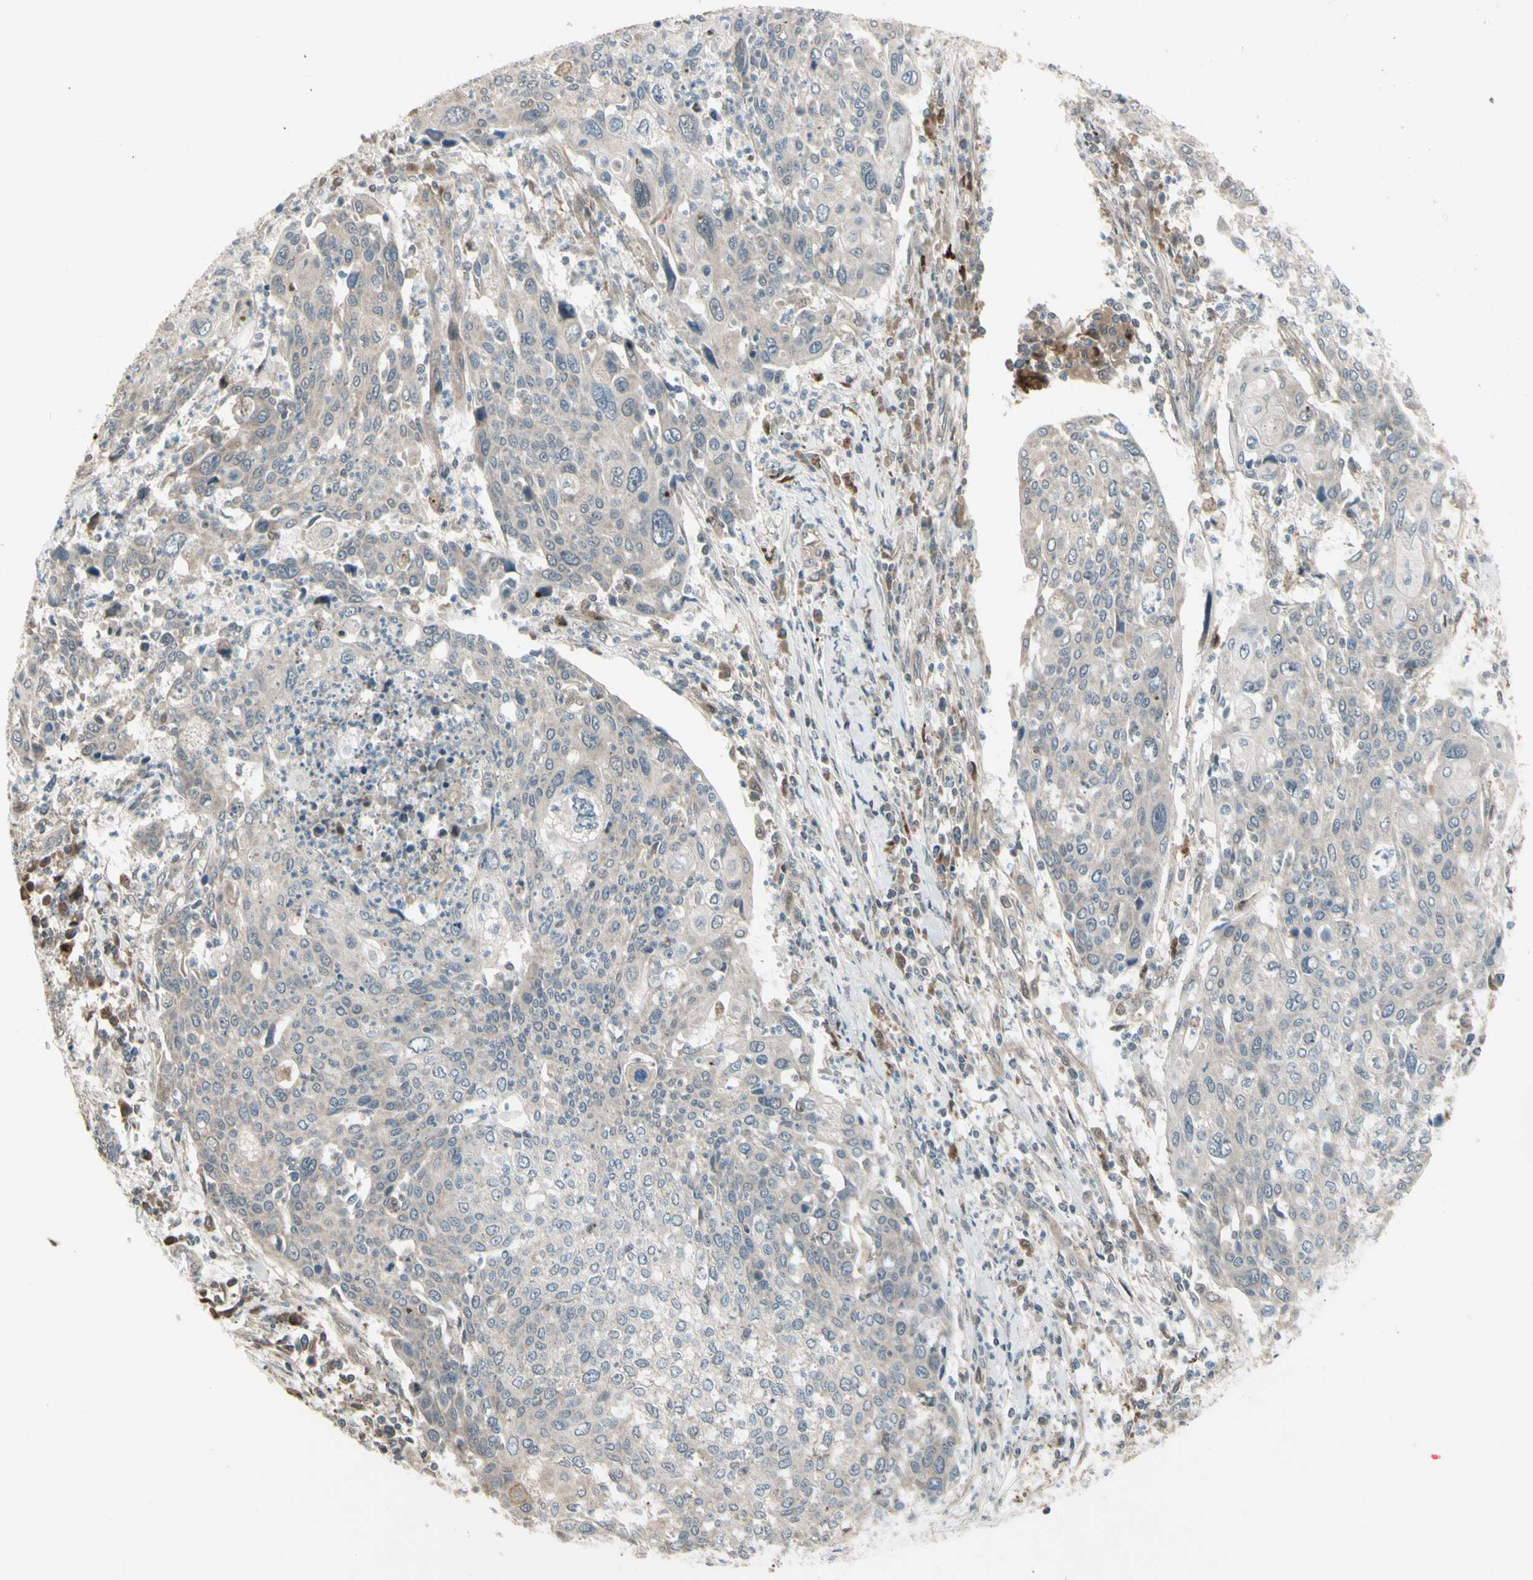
{"staining": {"intensity": "weak", "quantity": "25%-75%", "location": "cytoplasmic/membranous"}, "tissue": "cervical cancer", "cell_type": "Tumor cells", "image_type": "cancer", "snomed": [{"axis": "morphology", "description": "Squamous cell carcinoma, NOS"}, {"axis": "topography", "description": "Cervix"}], "caption": "The immunohistochemical stain shows weak cytoplasmic/membranous positivity in tumor cells of cervical squamous cell carcinoma tissue.", "gene": "OSTM1", "patient": {"sex": "female", "age": 40}}